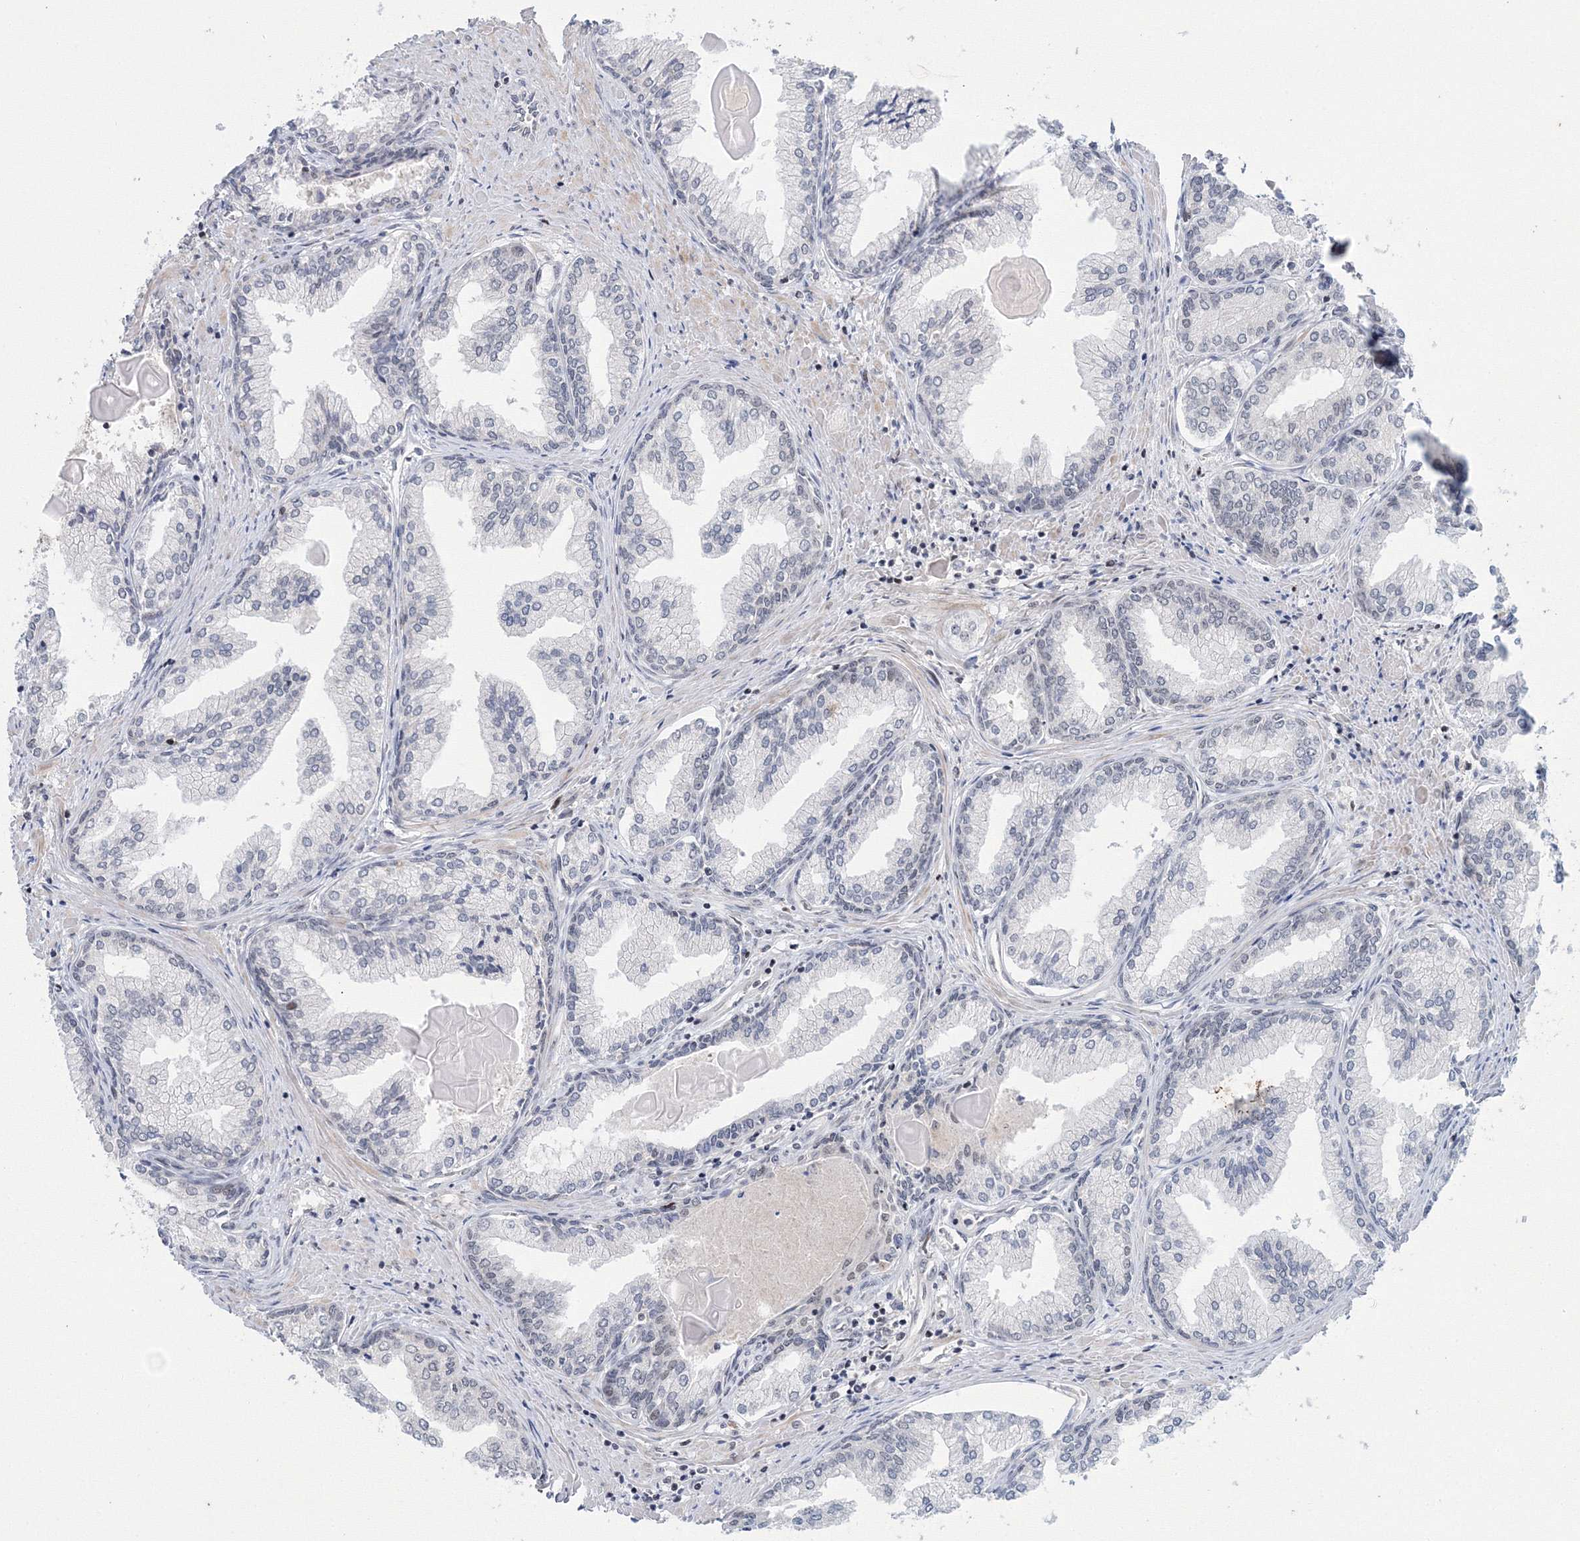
{"staining": {"intensity": "negative", "quantity": "none", "location": "none"}, "tissue": "prostate cancer", "cell_type": "Tumor cells", "image_type": "cancer", "snomed": [{"axis": "morphology", "description": "Adenocarcinoma, High grade"}, {"axis": "topography", "description": "Prostate"}], "caption": "A high-resolution histopathology image shows IHC staining of prostate cancer, which exhibits no significant staining in tumor cells. Brightfield microscopy of immunohistochemistry (IHC) stained with DAB (brown) and hematoxylin (blue), captured at high magnification.", "gene": "NOA1", "patient": {"sex": "male", "age": 68}}